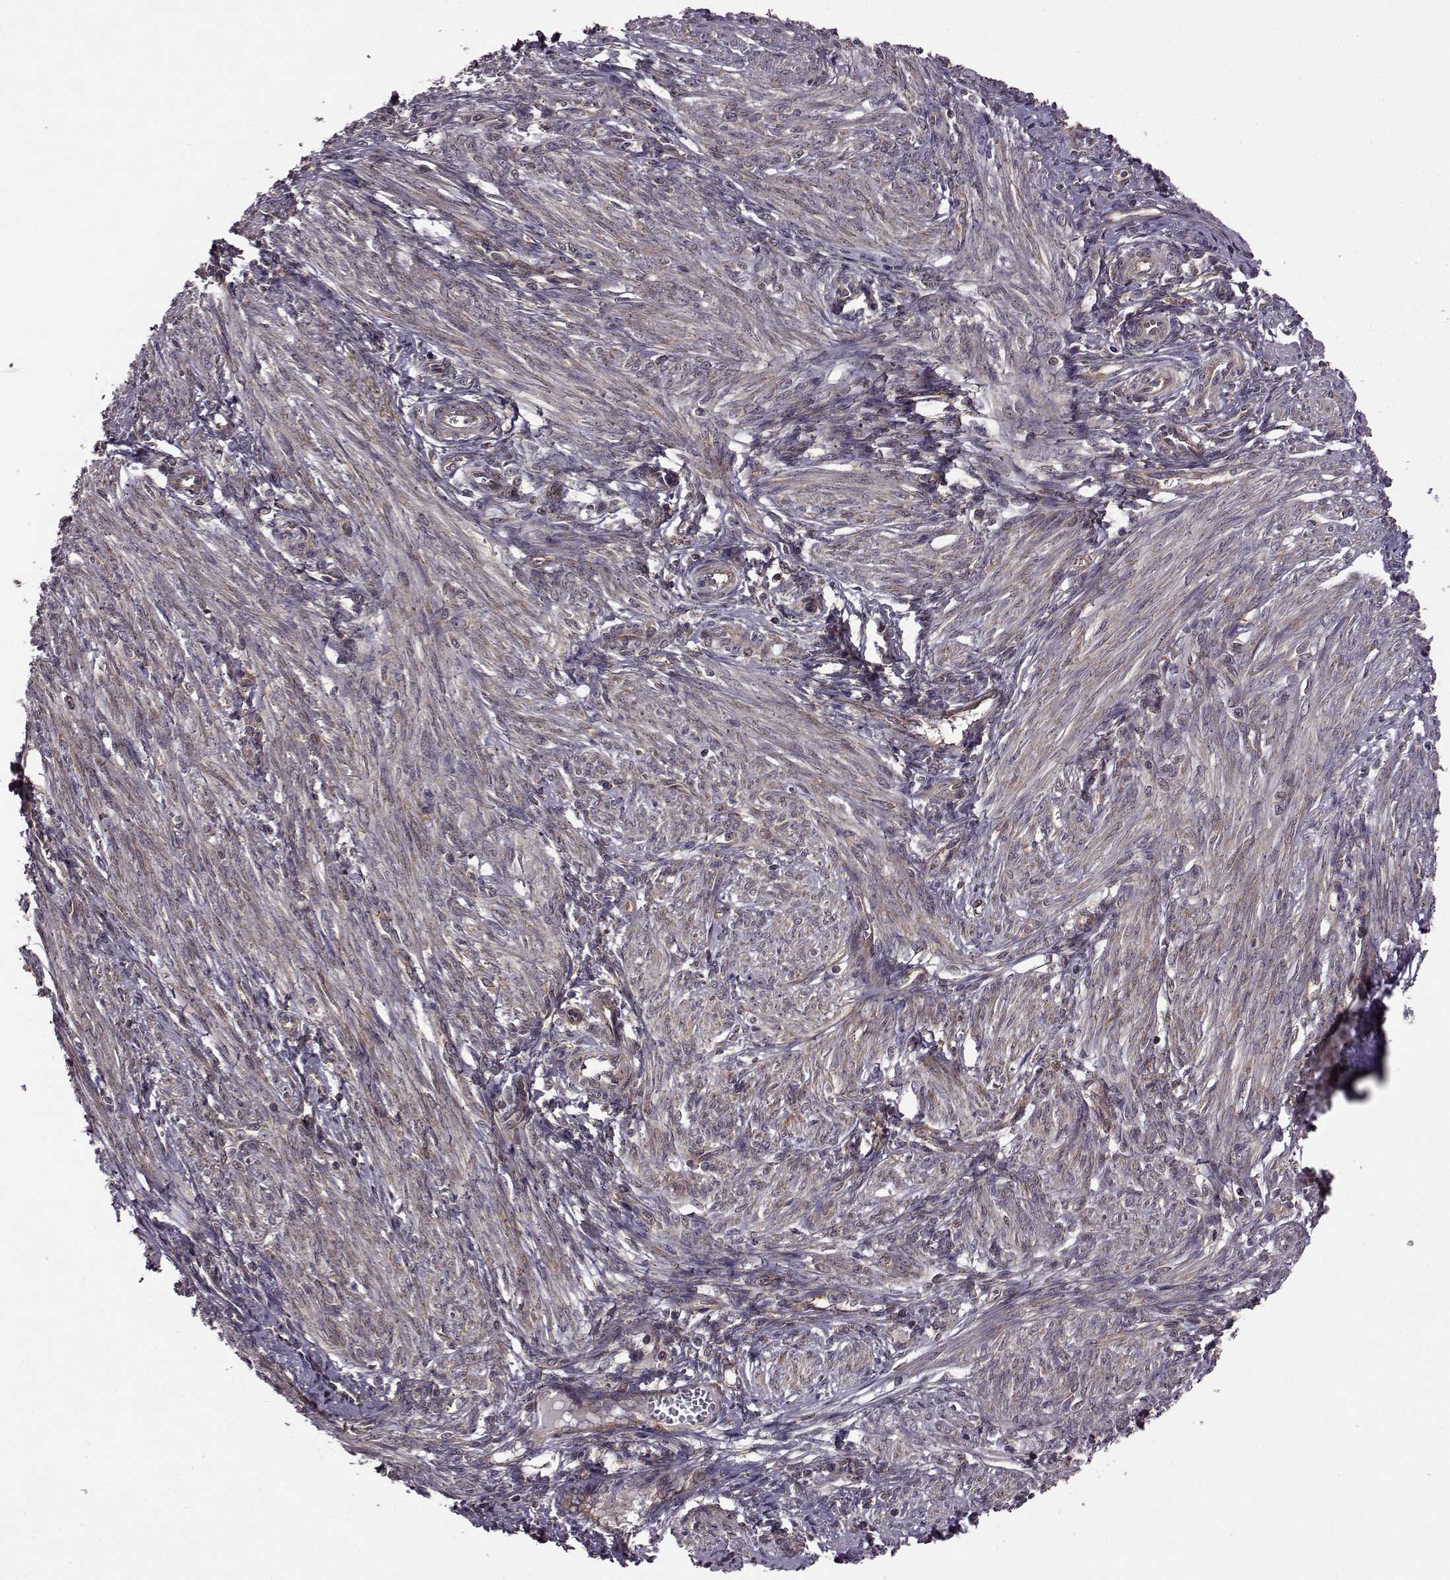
{"staining": {"intensity": "moderate", "quantity": ">75%", "location": "cytoplasmic/membranous"}, "tissue": "endometrium", "cell_type": "Cells in endometrial stroma", "image_type": "normal", "snomed": [{"axis": "morphology", "description": "Normal tissue, NOS"}, {"axis": "topography", "description": "Endometrium"}], "caption": "This histopathology image reveals immunohistochemistry (IHC) staining of benign human endometrium, with medium moderate cytoplasmic/membranous staining in approximately >75% of cells in endometrial stroma.", "gene": "URI1", "patient": {"sex": "female", "age": 42}}